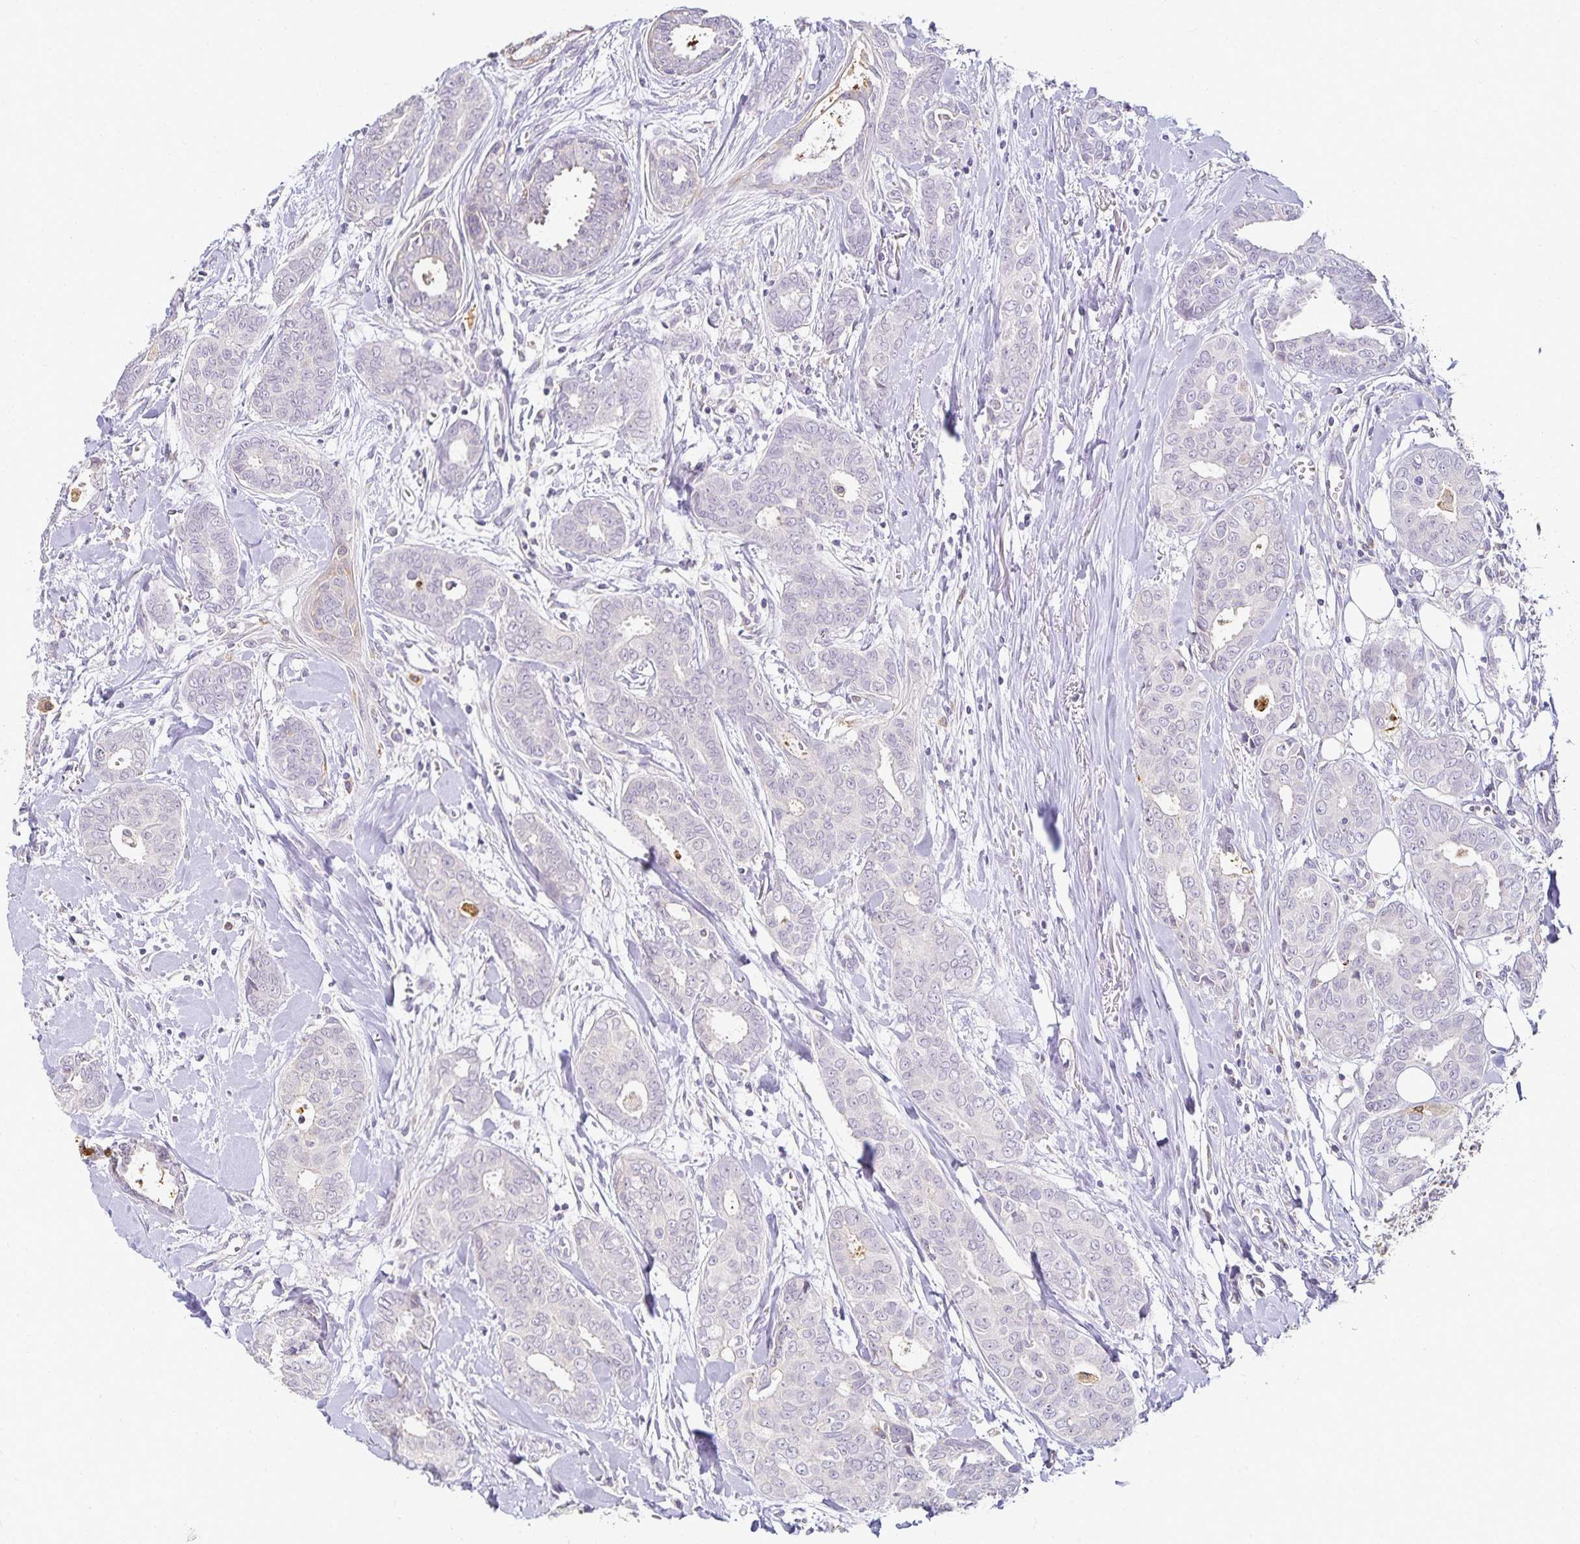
{"staining": {"intensity": "negative", "quantity": "none", "location": "none"}, "tissue": "breast cancer", "cell_type": "Tumor cells", "image_type": "cancer", "snomed": [{"axis": "morphology", "description": "Duct carcinoma"}, {"axis": "topography", "description": "Breast"}], "caption": "The photomicrograph exhibits no staining of tumor cells in intraductal carcinoma (breast).", "gene": "GP2", "patient": {"sex": "female", "age": 45}}